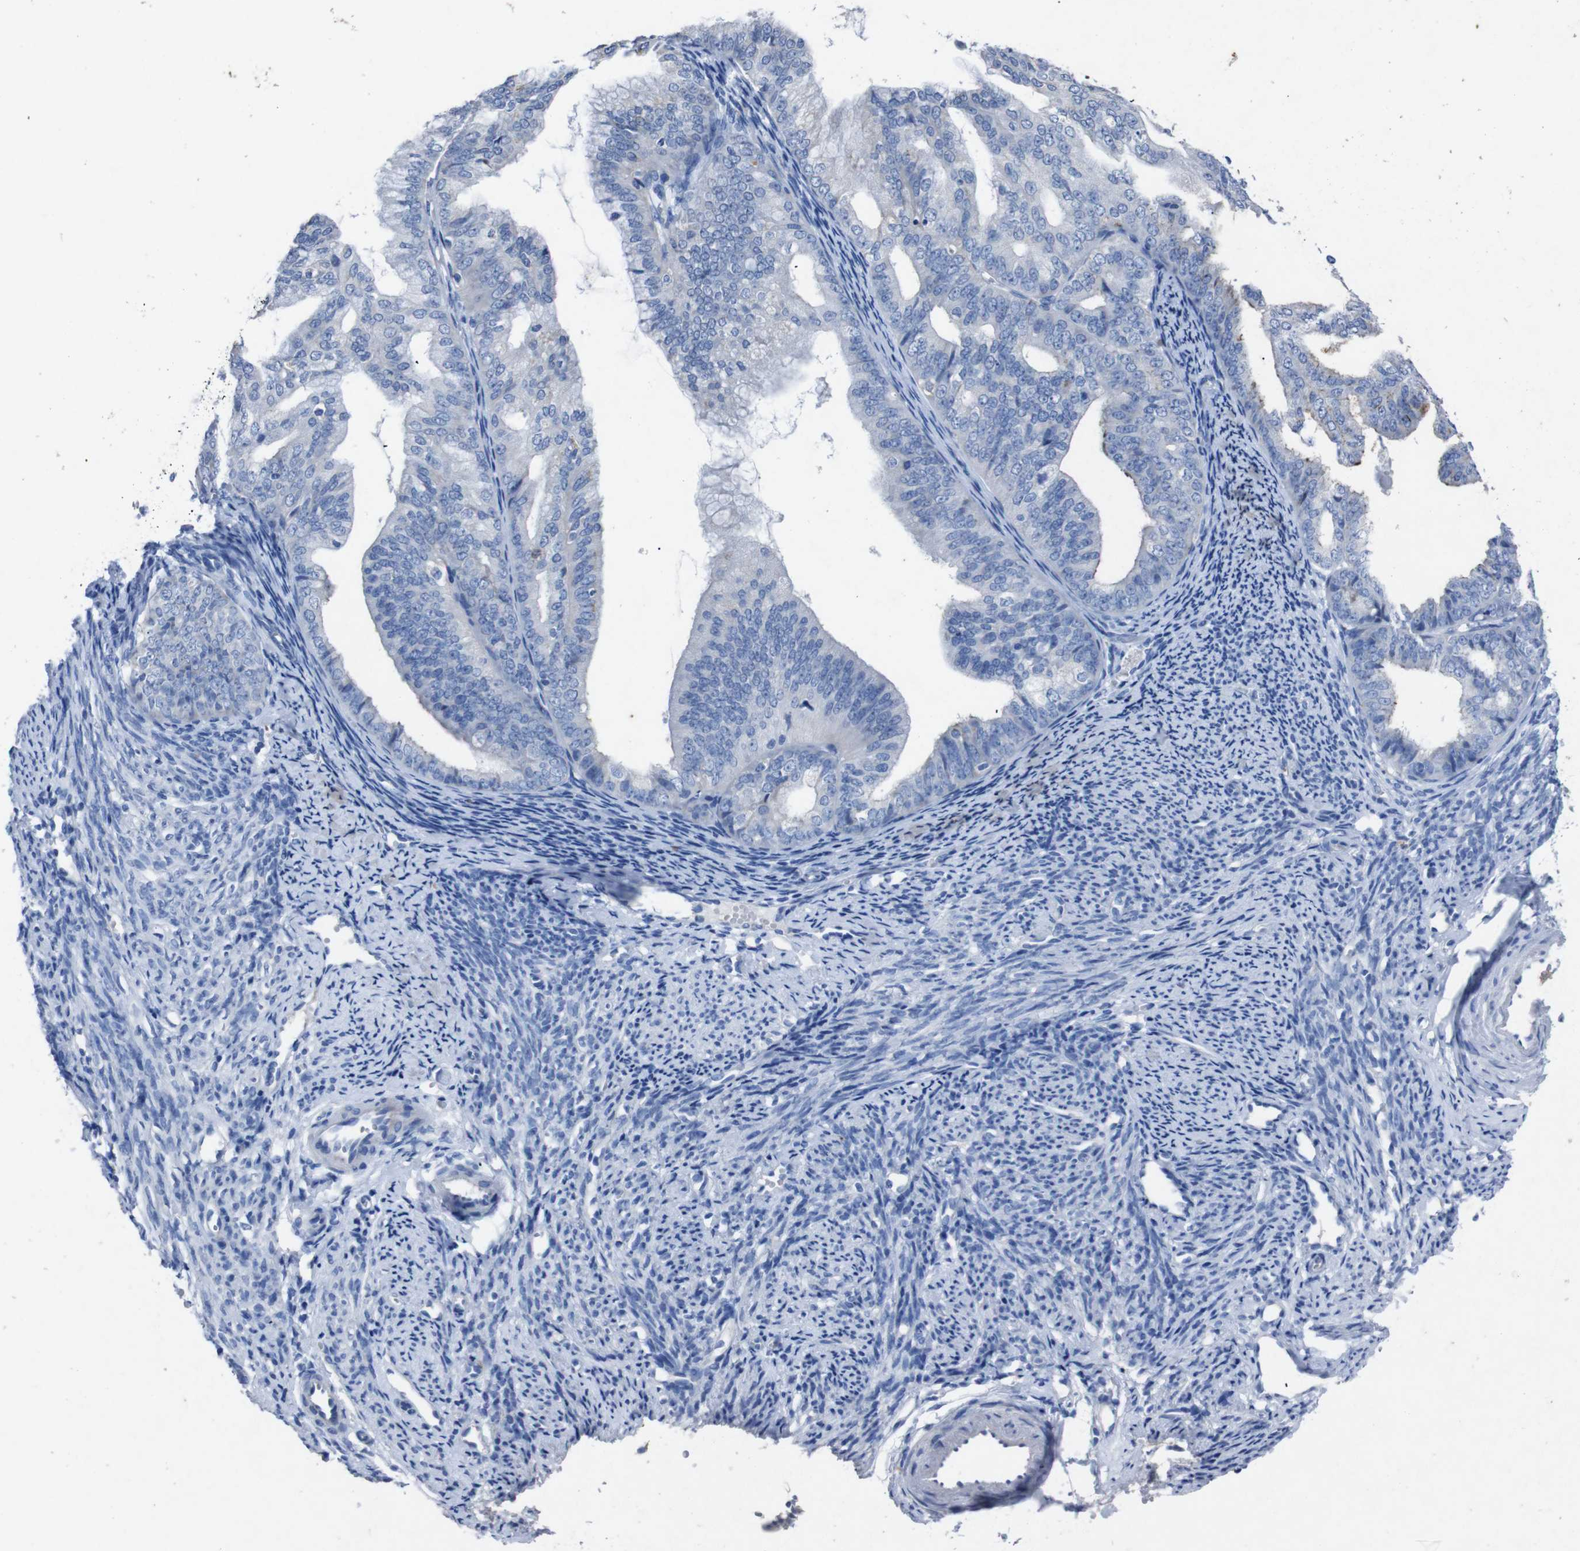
{"staining": {"intensity": "negative", "quantity": "none", "location": "none"}, "tissue": "endometrial cancer", "cell_type": "Tumor cells", "image_type": "cancer", "snomed": [{"axis": "morphology", "description": "Adenocarcinoma, NOS"}, {"axis": "topography", "description": "Endometrium"}], "caption": "Tumor cells are negative for protein expression in human endometrial cancer (adenocarcinoma).", "gene": "GJB2", "patient": {"sex": "female", "age": 63}}